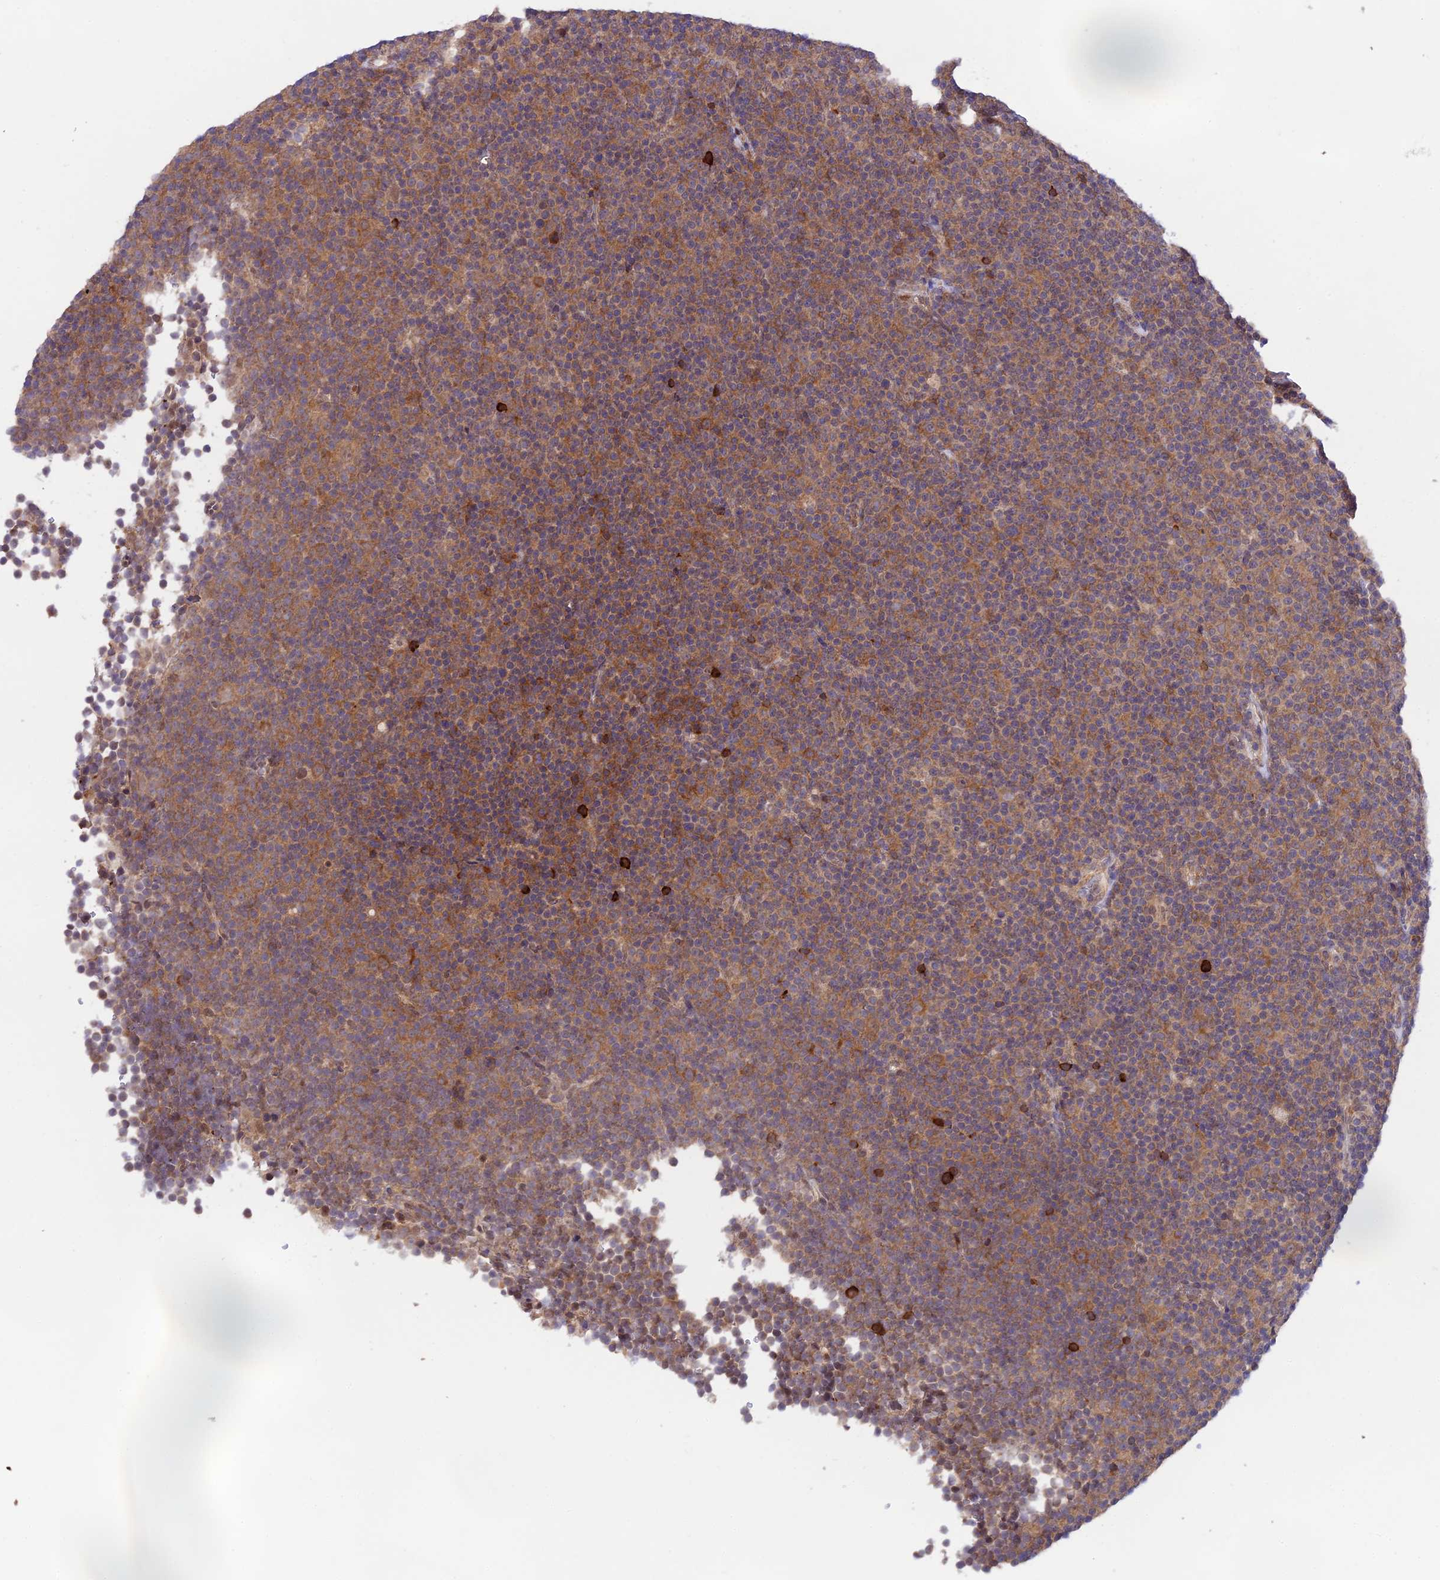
{"staining": {"intensity": "weak", "quantity": "25%-75%", "location": "cytoplasmic/membranous"}, "tissue": "lymphoma", "cell_type": "Tumor cells", "image_type": "cancer", "snomed": [{"axis": "morphology", "description": "Malignant lymphoma, non-Hodgkin's type, Low grade"}, {"axis": "topography", "description": "Lymph node"}], "caption": "A brown stain shows weak cytoplasmic/membranous positivity of a protein in lymphoma tumor cells. (DAB (3,3'-diaminobenzidine) IHC, brown staining for protein, blue staining for nuclei).", "gene": "TRIM40", "patient": {"sex": "female", "age": 67}}